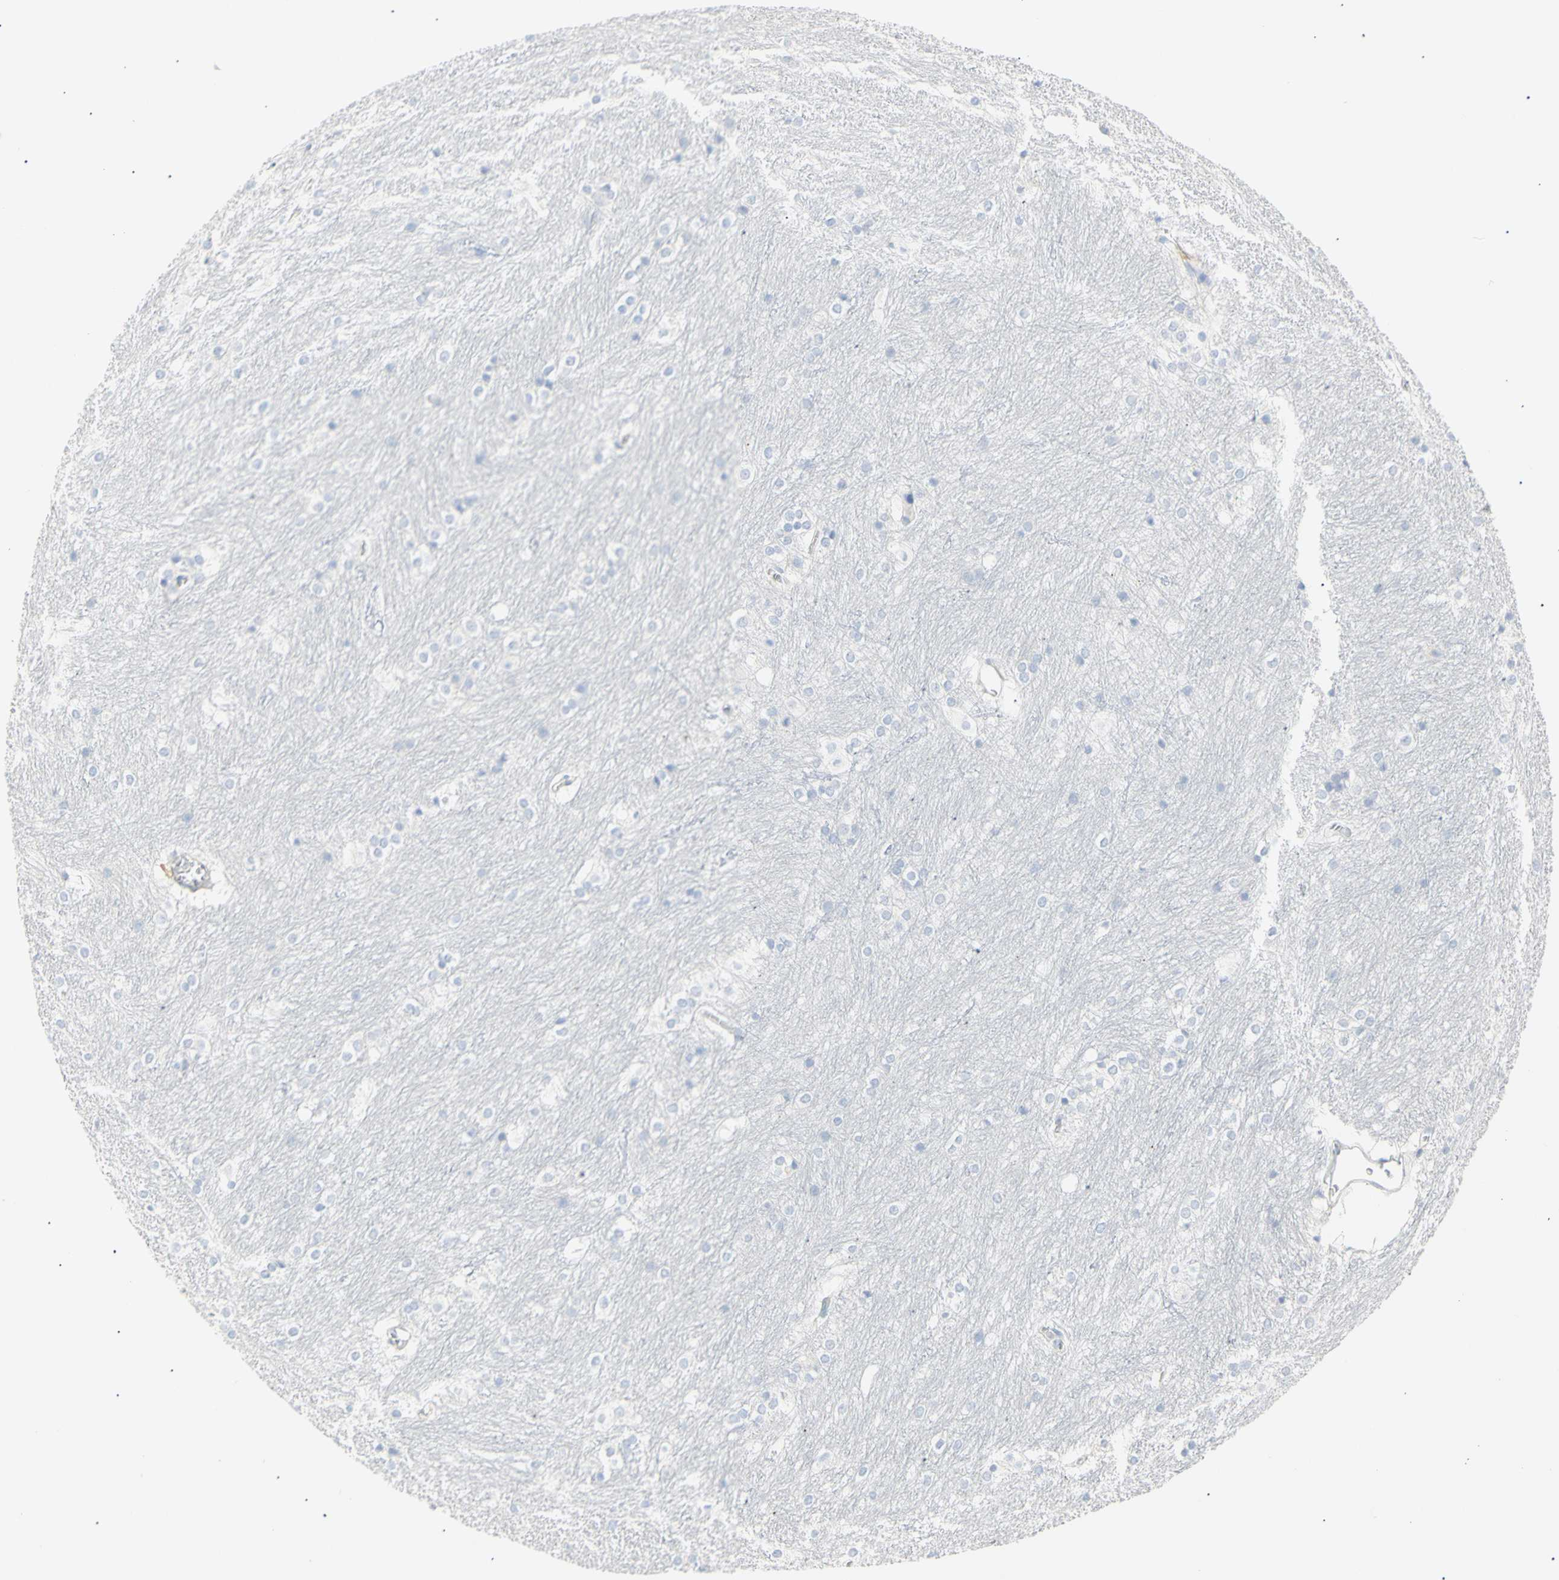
{"staining": {"intensity": "negative", "quantity": "none", "location": "none"}, "tissue": "caudate", "cell_type": "Glial cells", "image_type": "normal", "snomed": [{"axis": "morphology", "description": "Normal tissue, NOS"}, {"axis": "topography", "description": "Lateral ventricle wall"}], "caption": "A high-resolution photomicrograph shows immunohistochemistry (IHC) staining of benign caudate, which shows no significant staining in glial cells.", "gene": "B4GALNT3", "patient": {"sex": "female", "age": 19}}